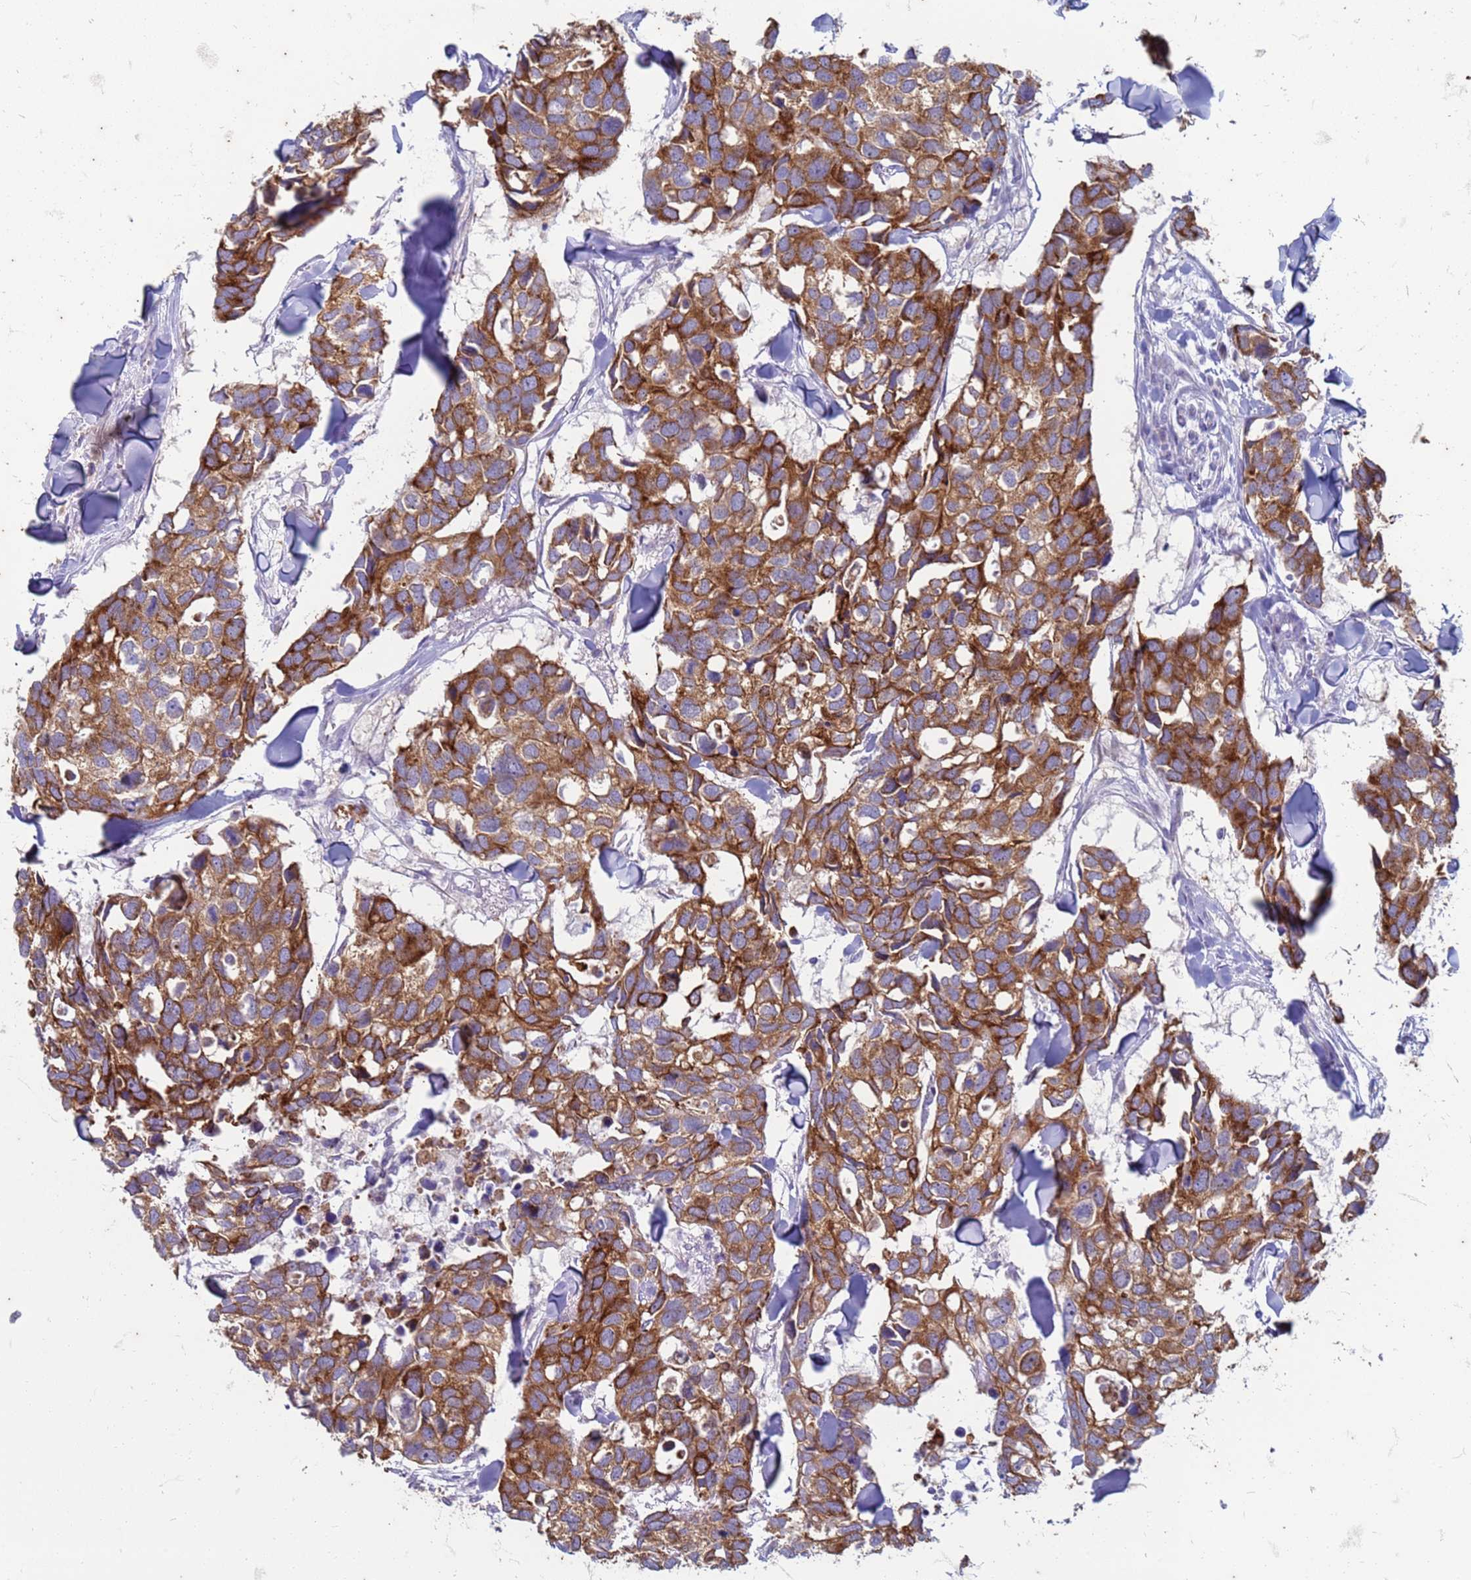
{"staining": {"intensity": "moderate", "quantity": ">75%", "location": "cytoplasmic/membranous"}, "tissue": "breast cancer", "cell_type": "Tumor cells", "image_type": "cancer", "snomed": [{"axis": "morphology", "description": "Duct carcinoma"}, {"axis": "topography", "description": "Breast"}], "caption": "A medium amount of moderate cytoplasmic/membranous positivity is appreciated in approximately >75% of tumor cells in breast cancer tissue.", "gene": "SUCO", "patient": {"sex": "female", "age": 83}}